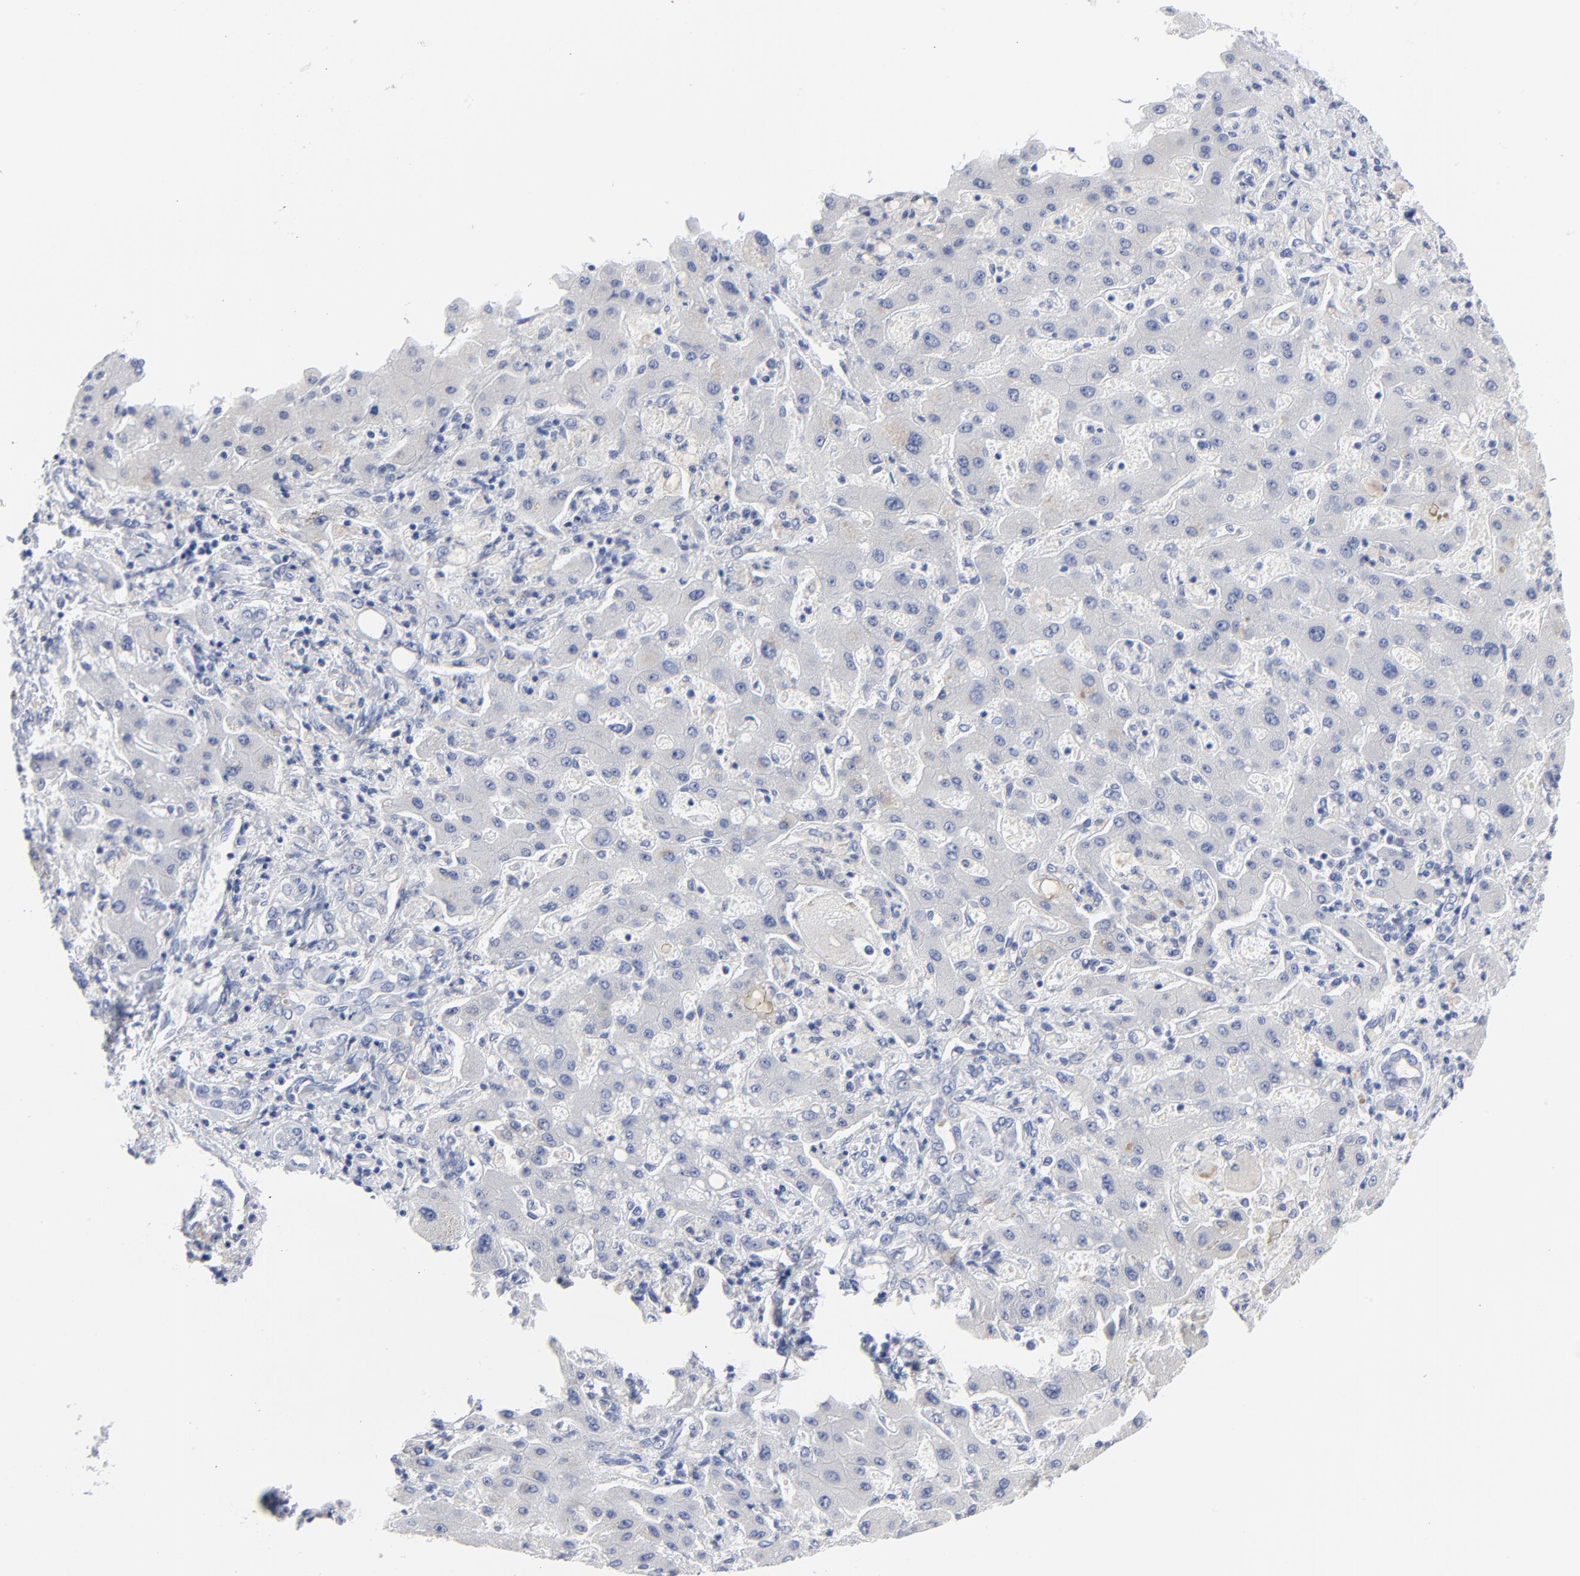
{"staining": {"intensity": "negative", "quantity": "none", "location": "none"}, "tissue": "liver cancer", "cell_type": "Tumor cells", "image_type": "cancer", "snomed": [{"axis": "morphology", "description": "Cholangiocarcinoma"}, {"axis": "topography", "description": "Liver"}], "caption": "Tumor cells are negative for protein expression in human liver cancer (cholangiocarcinoma).", "gene": "STAT2", "patient": {"sex": "male", "age": 50}}